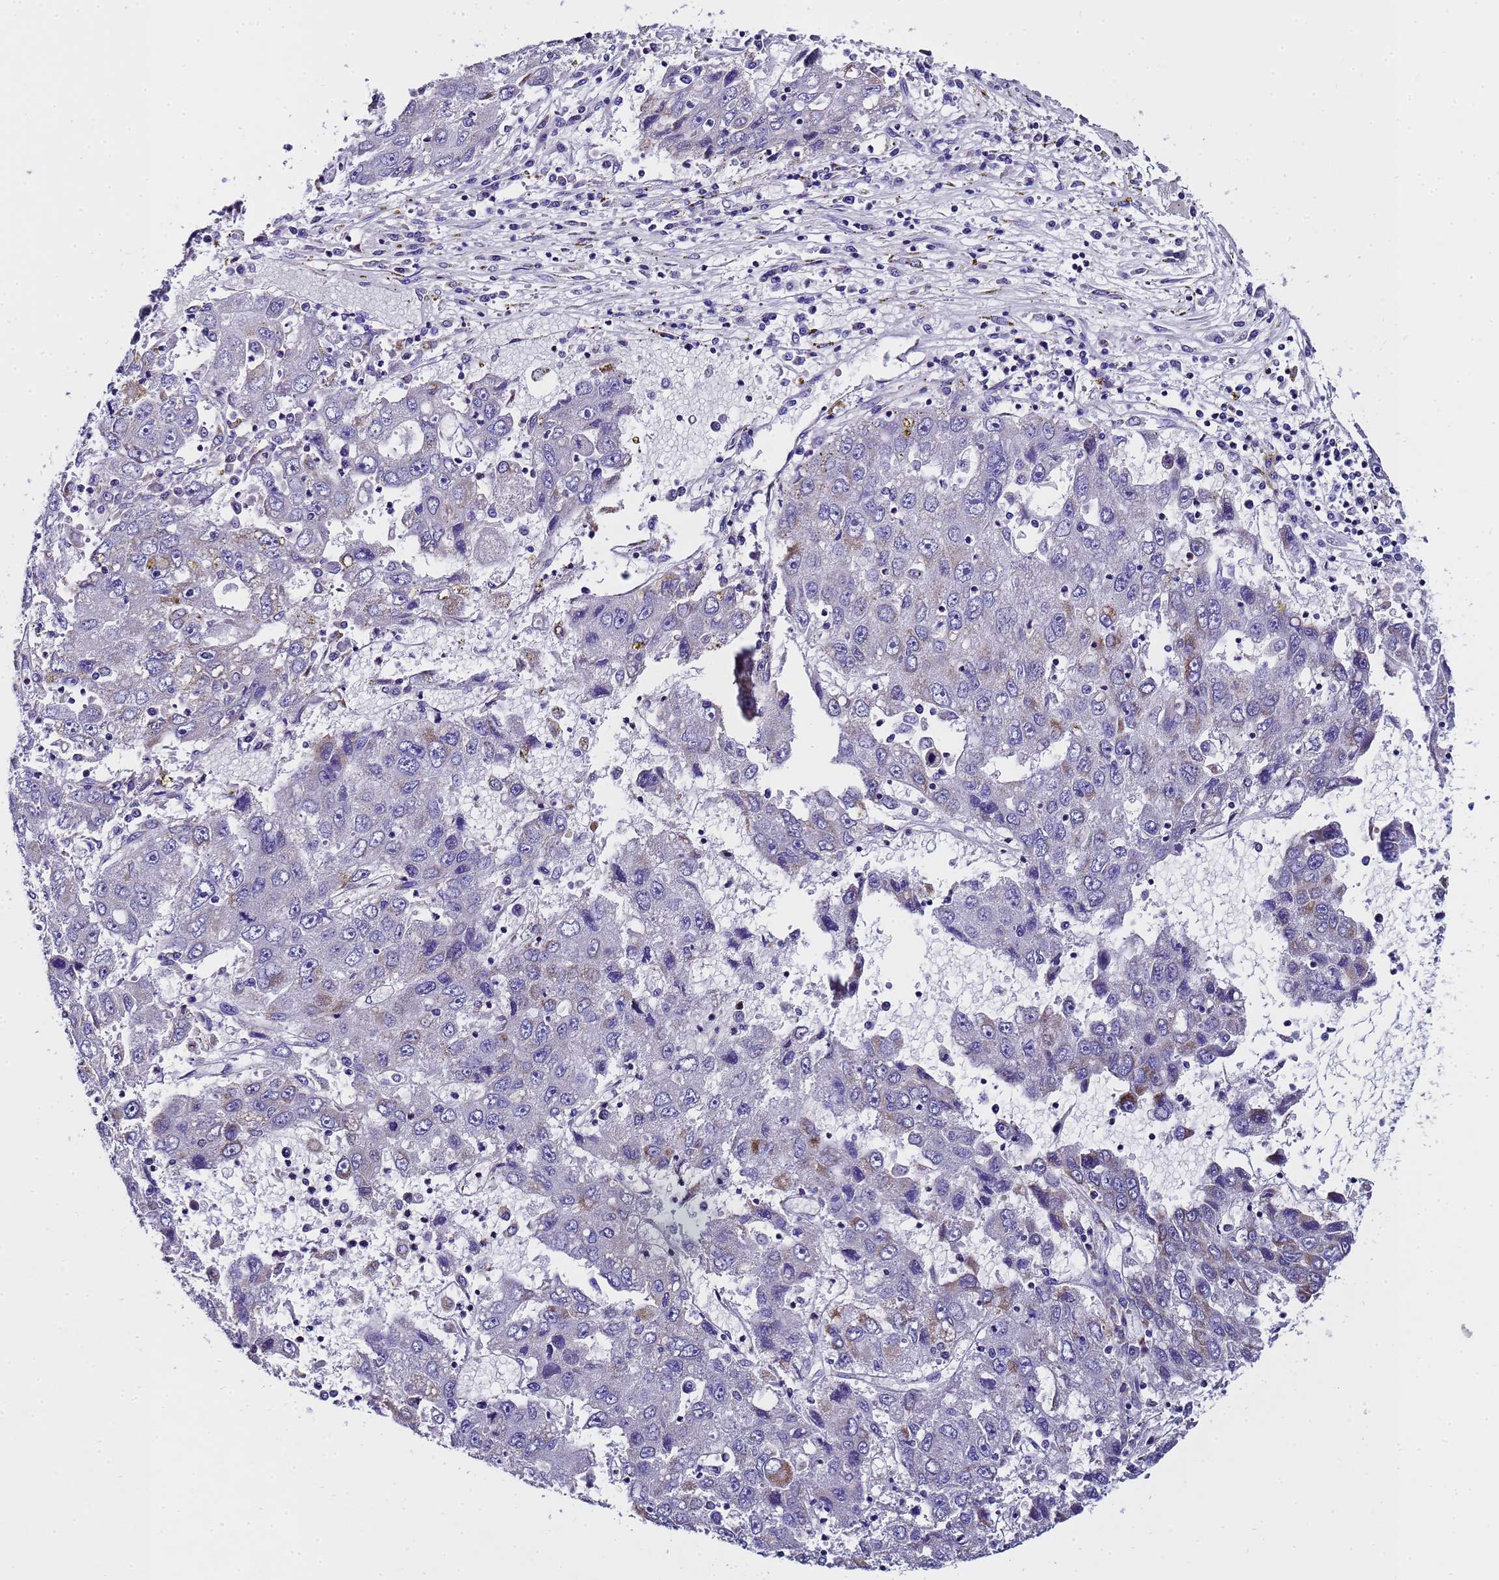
{"staining": {"intensity": "moderate", "quantity": "<25%", "location": "cytoplasmic/membranous"}, "tissue": "liver cancer", "cell_type": "Tumor cells", "image_type": "cancer", "snomed": [{"axis": "morphology", "description": "Carcinoma, Hepatocellular, NOS"}, {"axis": "topography", "description": "Liver"}], "caption": "Hepatocellular carcinoma (liver) stained with IHC reveals moderate cytoplasmic/membranous positivity in approximately <25% of tumor cells.", "gene": "MRPS12", "patient": {"sex": "male", "age": 49}}